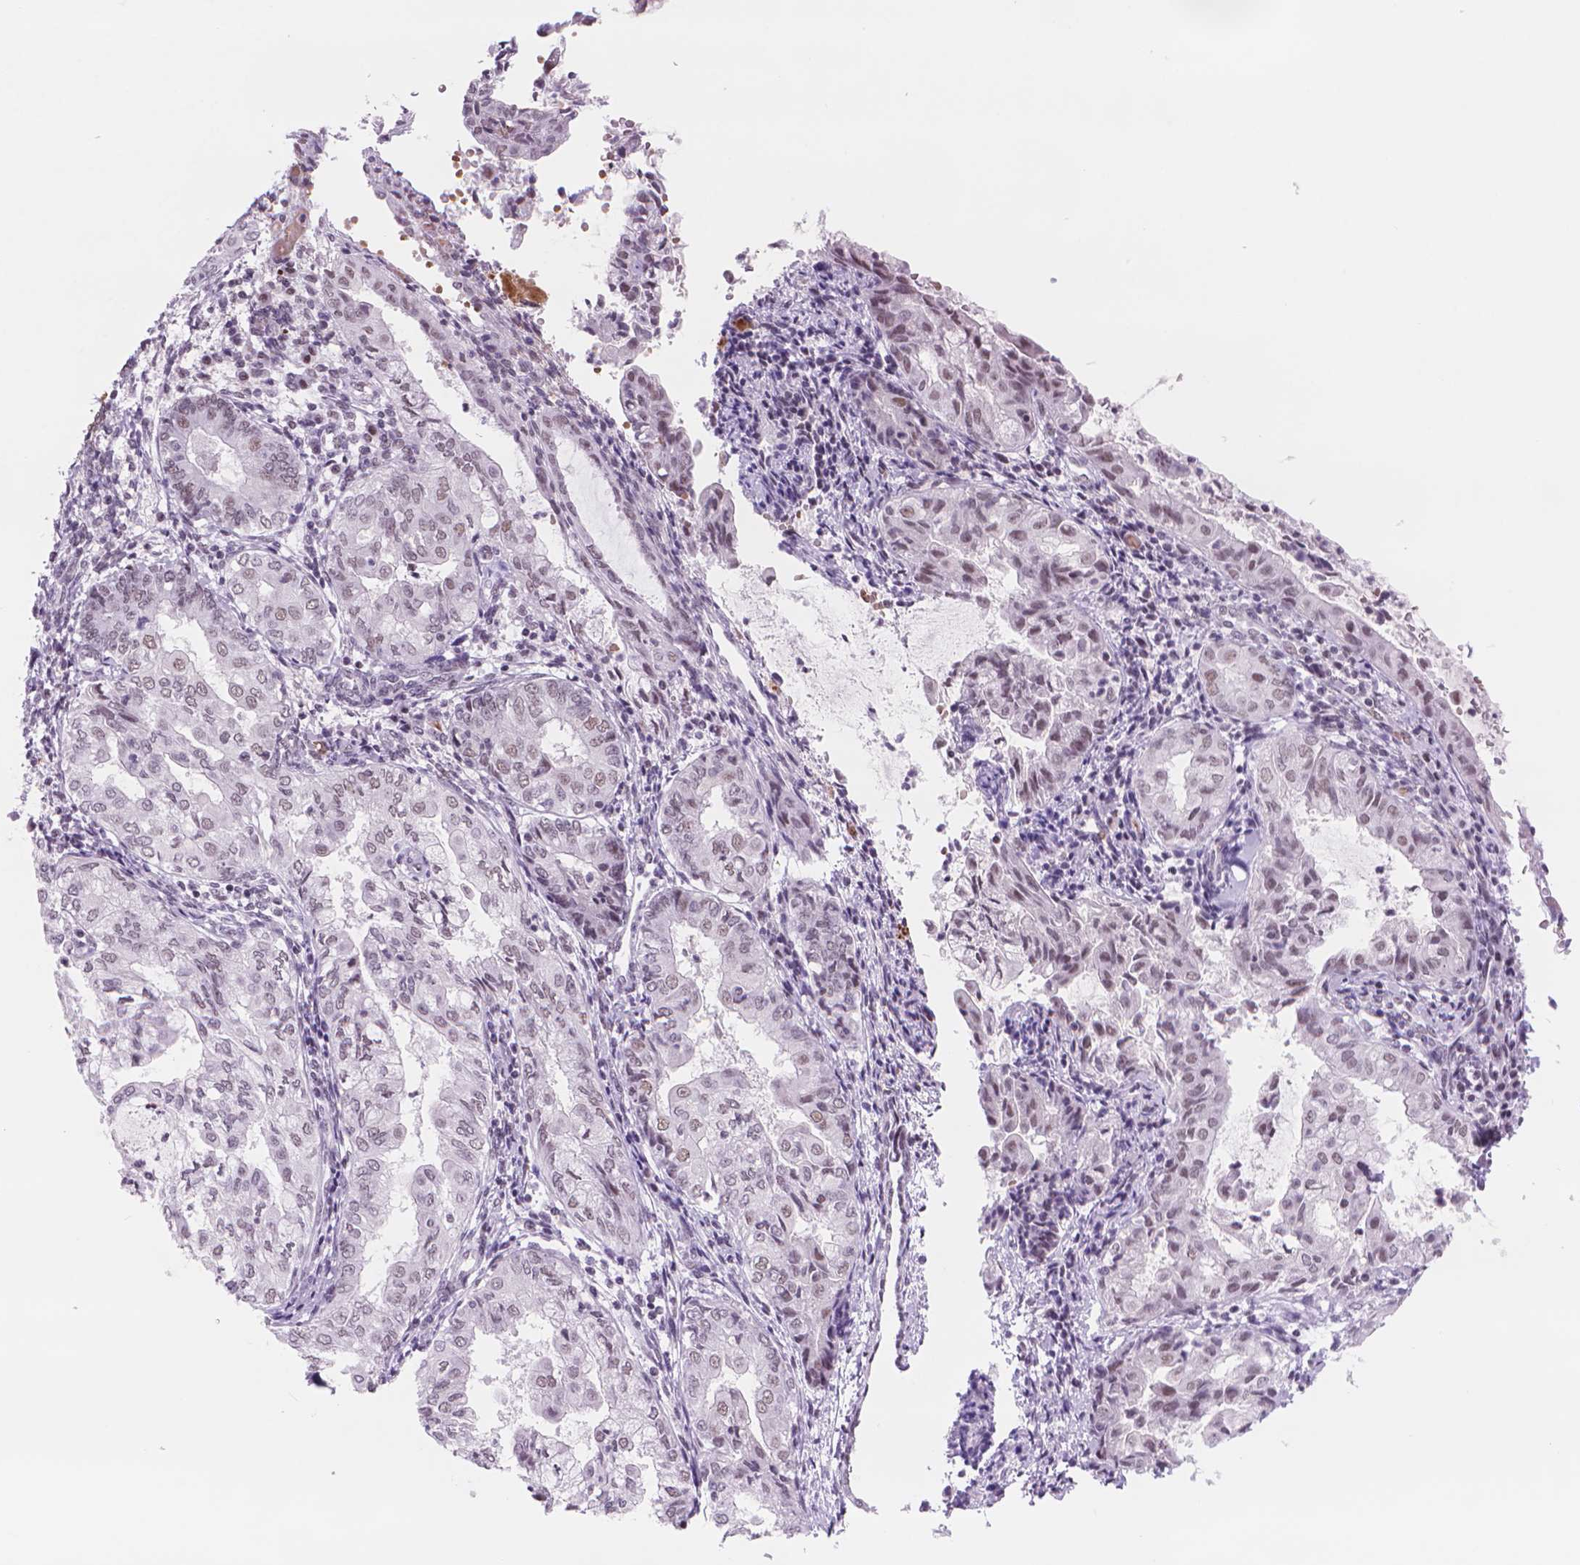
{"staining": {"intensity": "weak", "quantity": "25%-75%", "location": "nuclear"}, "tissue": "endometrial cancer", "cell_type": "Tumor cells", "image_type": "cancer", "snomed": [{"axis": "morphology", "description": "Adenocarcinoma, NOS"}, {"axis": "topography", "description": "Endometrium"}], "caption": "A brown stain labels weak nuclear staining of a protein in human endometrial cancer tumor cells. The staining is performed using DAB (3,3'-diaminobenzidine) brown chromogen to label protein expression. The nuclei are counter-stained blue using hematoxylin.", "gene": "POLR3D", "patient": {"sex": "female", "age": 68}}